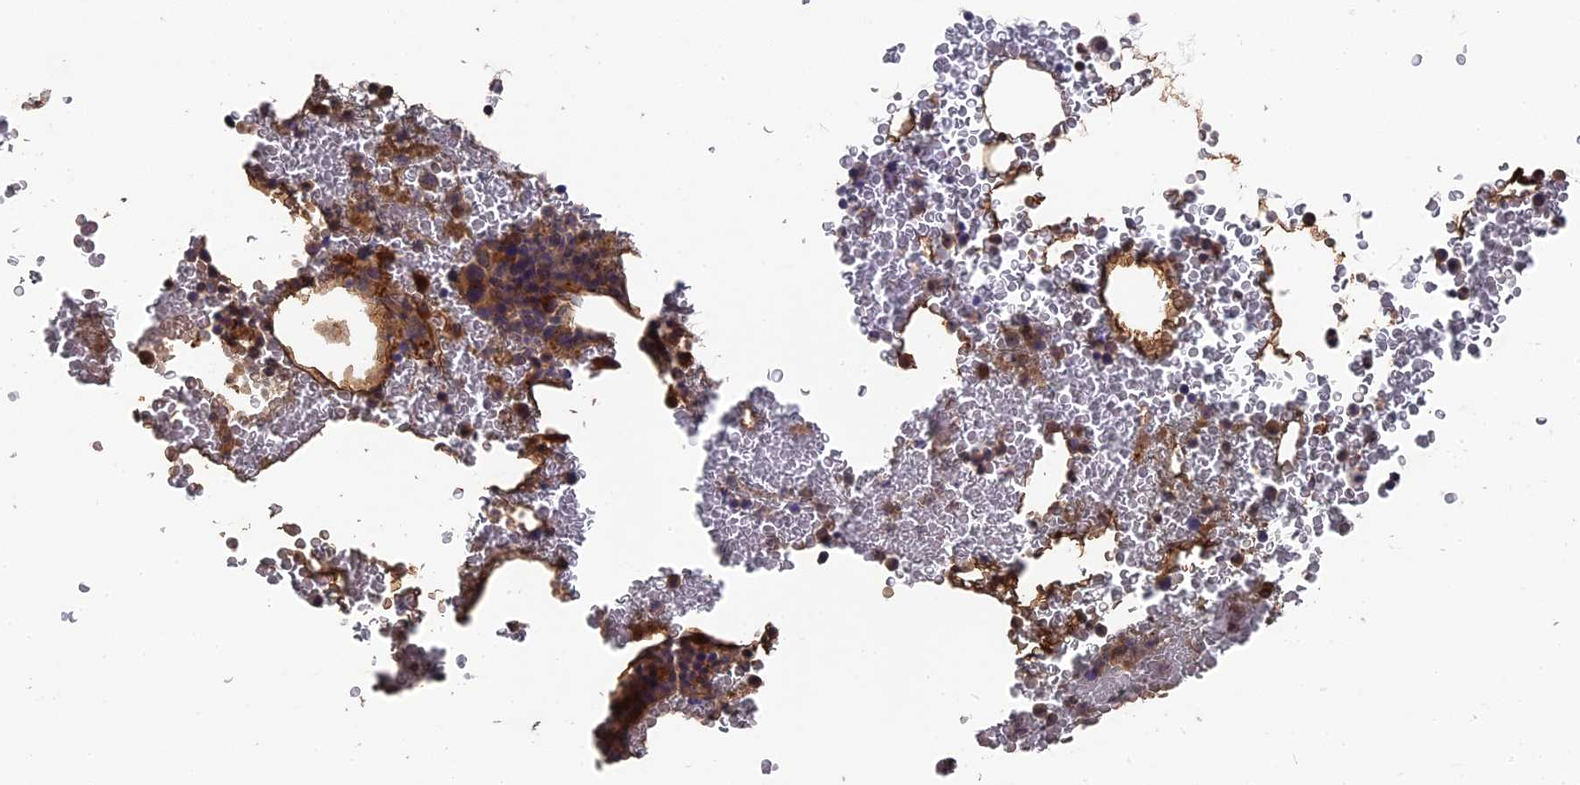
{"staining": {"intensity": "strong", "quantity": "25%-75%", "location": "cytoplasmic/membranous"}, "tissue": "bone marrow", "cell_type": "Hematopoietic cells", "image_type": "normal", "snomed": [{"axis": "morphology", "description": "Normal tissue, NOS"}, {"axis": "morphology", "description": "Inflammation, NOS"}, {"axis": "topography", "description": "Bone marrow"}], "caption": "Normal bone marrow demonstrates strong cytoplasmic/membranous expression in about 25%-75% of hematopoietic cells, visualized by immunohistochemistry.", "gene": "DEF8", "patient": {"sex": "female", "age": 78}}